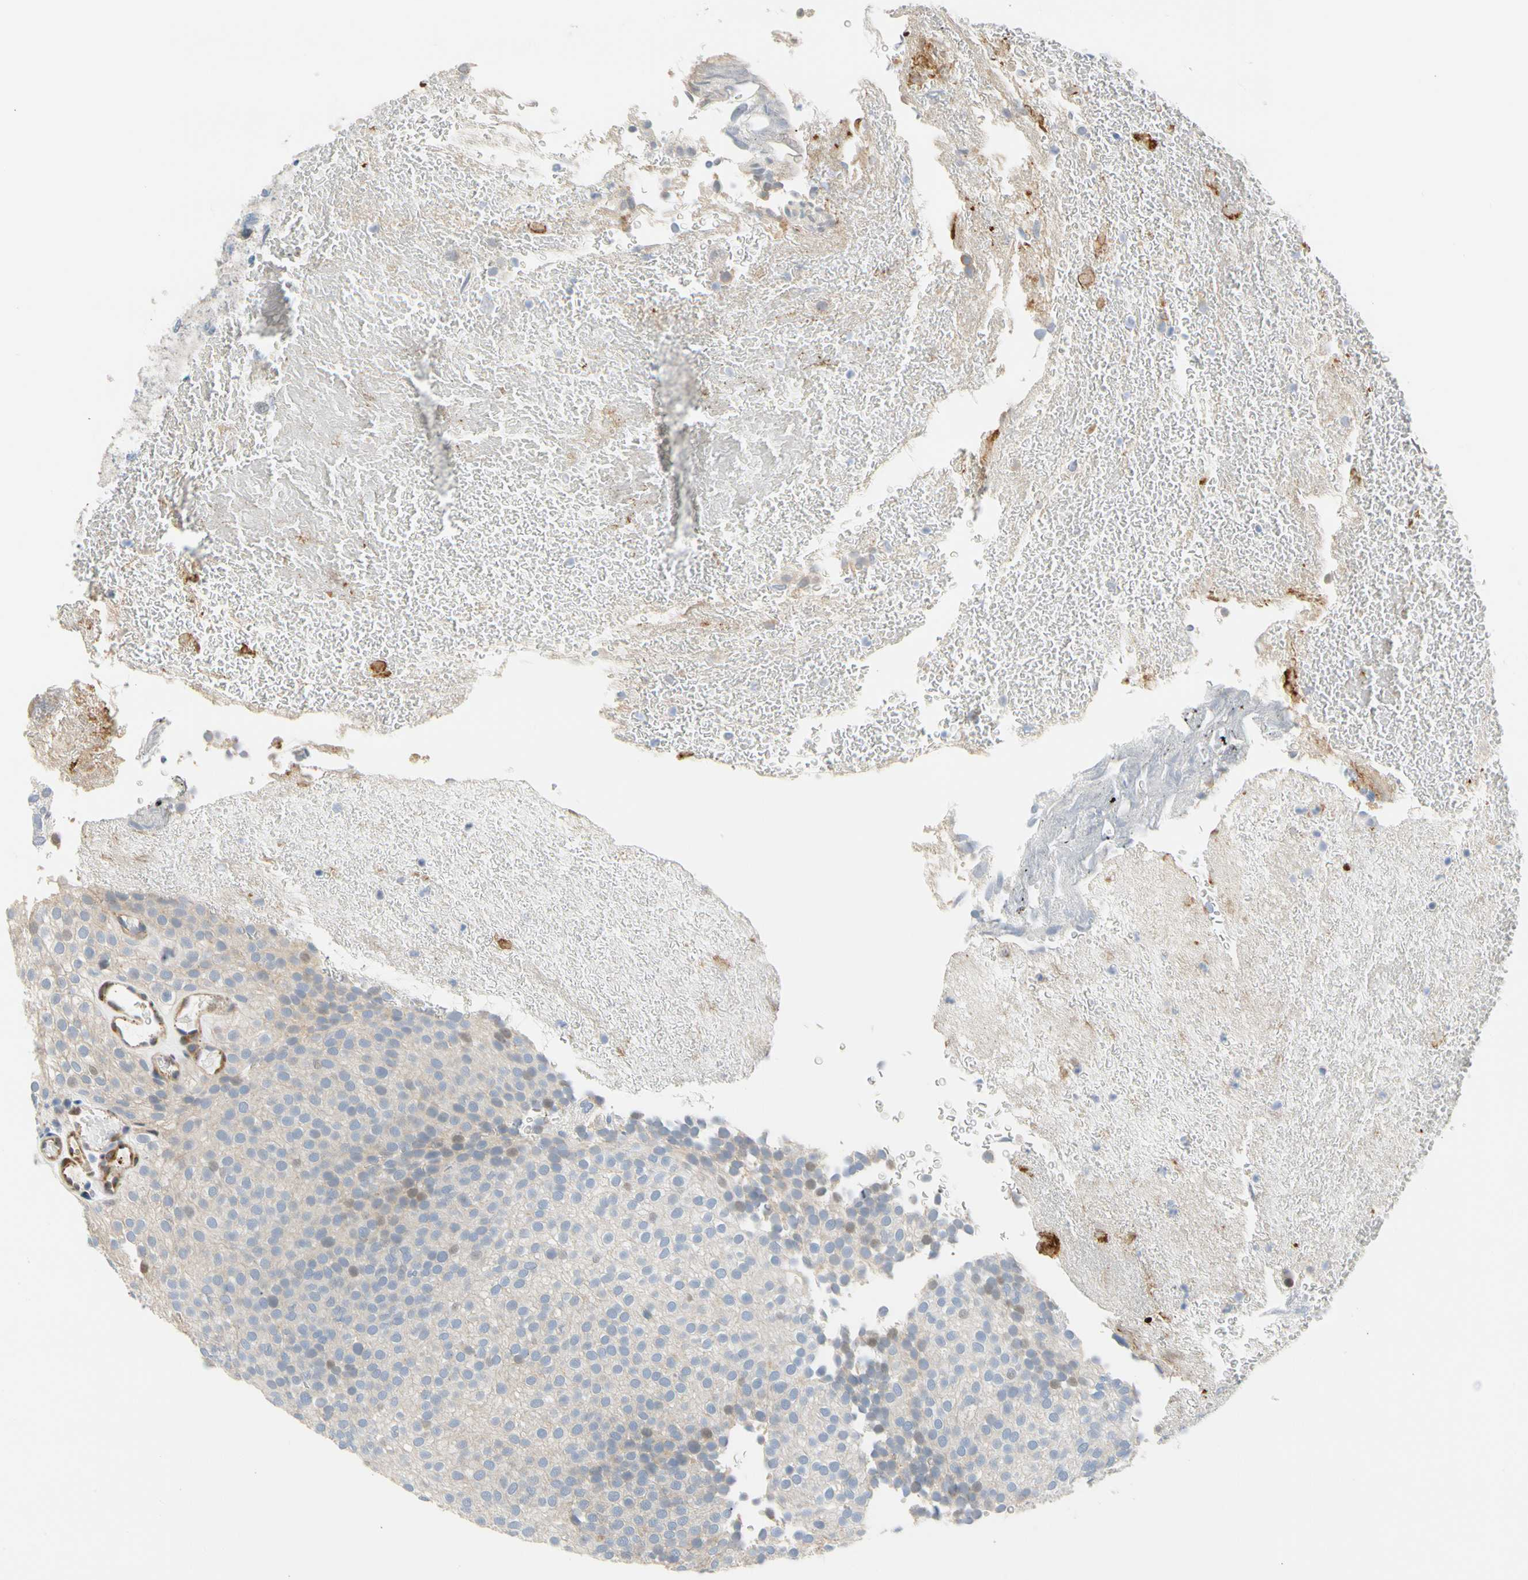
{"staining": {"intensity": "weak", "quantity": "<25%", "location": "cytoplasmic/membranous"}, "tissue": "urothelial cancer", "cell_type": "Tumor cells", "image_type": "cancer", "snomed": [{"axis": "morphology", "description": "Urothelial carcinoma, Low grade"}, {"axis": "topography", "description": "Urinary bladder"}], "caption": "The histopathology image shows no staining of tumor cells in urothelial carcinoma (low-grade).", "gene": "ZNF236", "patient": {"sex": "male", "age": 78}}